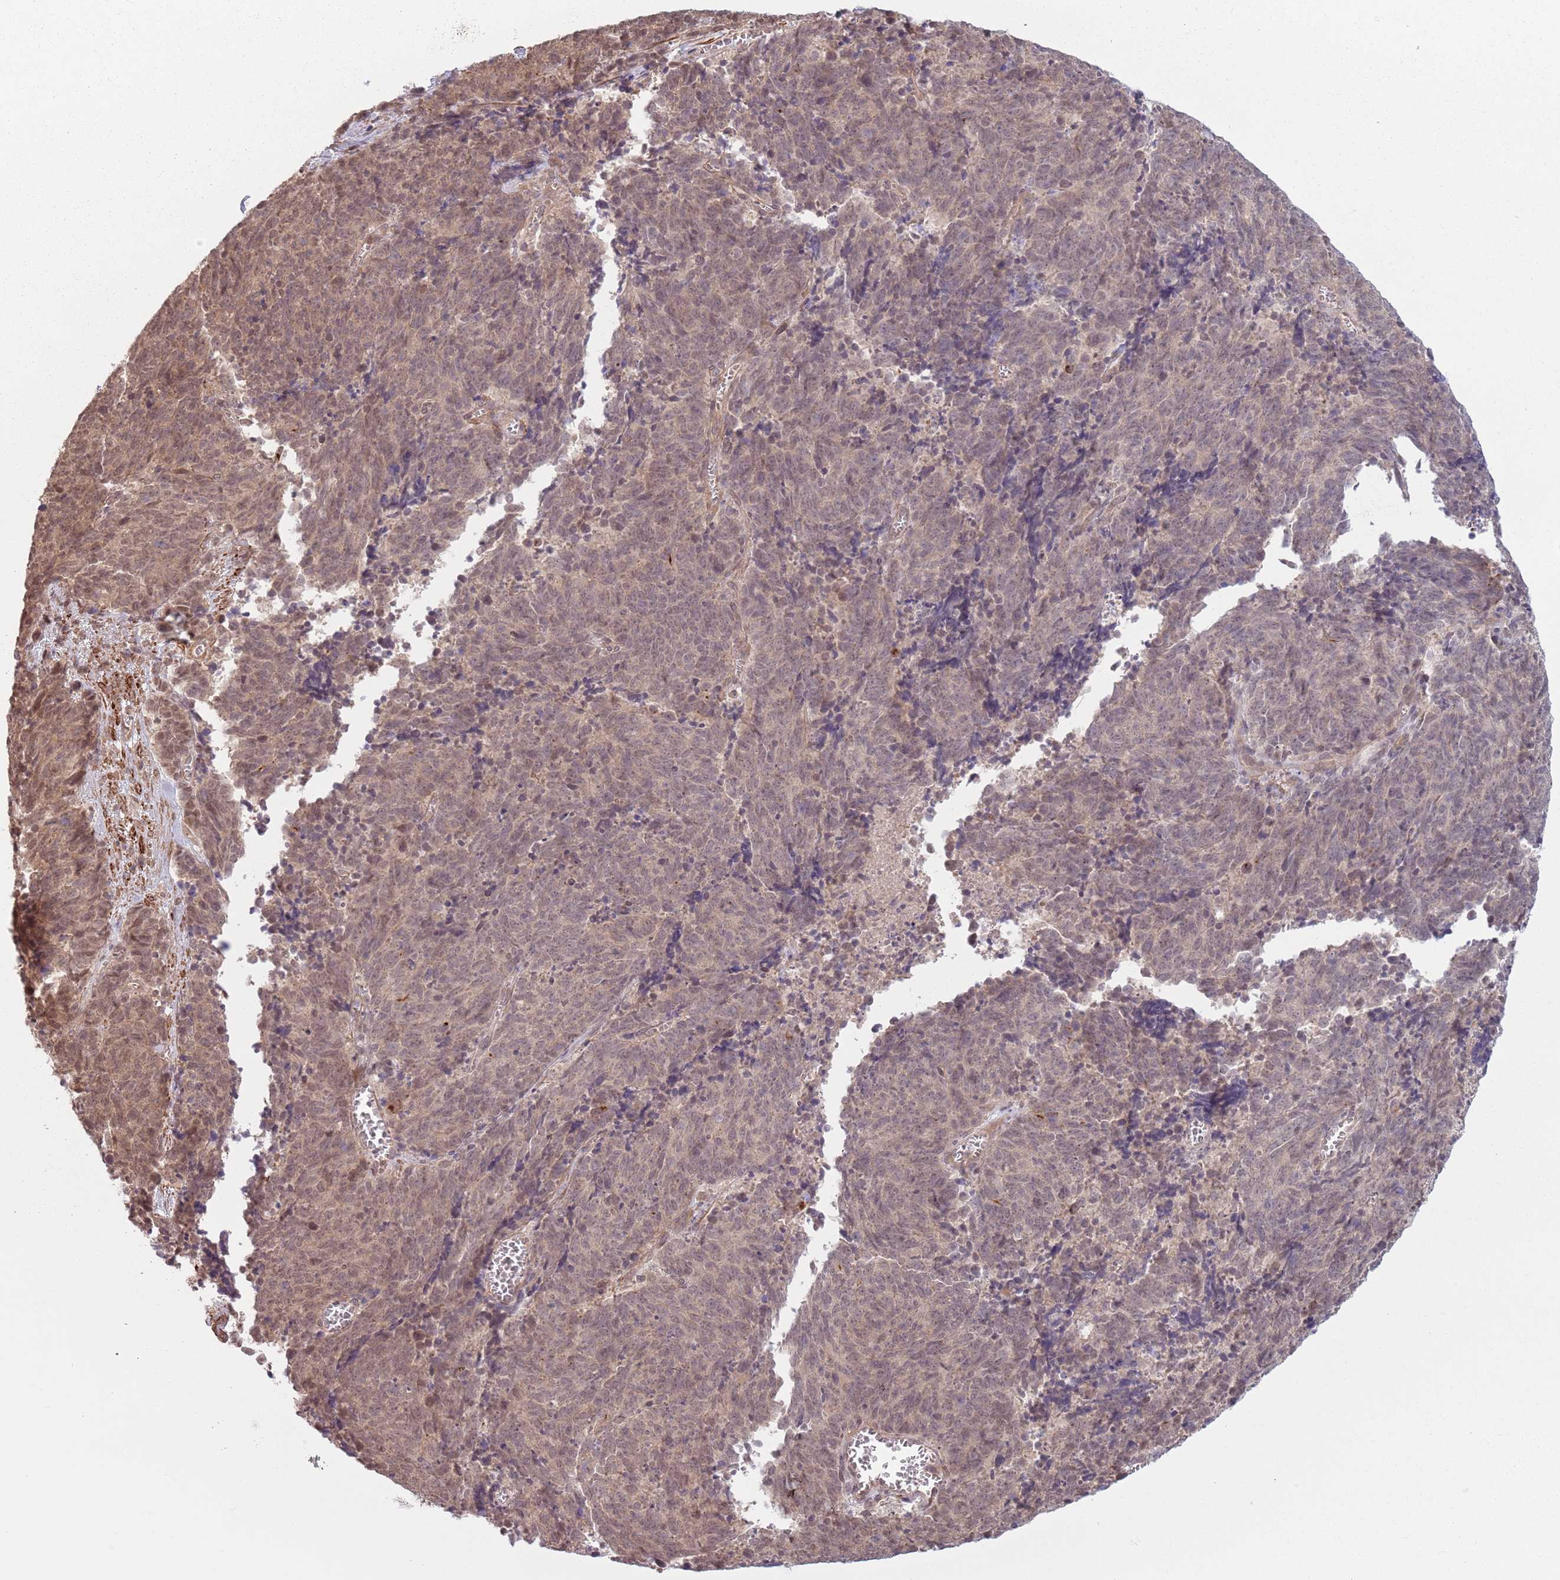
{"staining": {"intensity": "moderate", "quantity": "25%-75%", "location": "nuclear"}, "tissue": "cervical cancer", "cell_type": "Tumor cells", "image_type": "cancer", "snomed": [{"axis": "morphology", "description": "Squamous cell carcinoma, NOS"}, {"axis": "topography", "description": "Cervix"}], "caption": "Cervical cancer (squamous cell carcinoma) stained with DAB (3,3'-diaminobenzidine) immunohistochemistry demonstrates medium levels of moderate nuclear staining in about 25%-75% of tumor cells. Nuclei are stained in blue.", "gene": "CCDC154", "patient": {"sex": "female", "age": 29}}